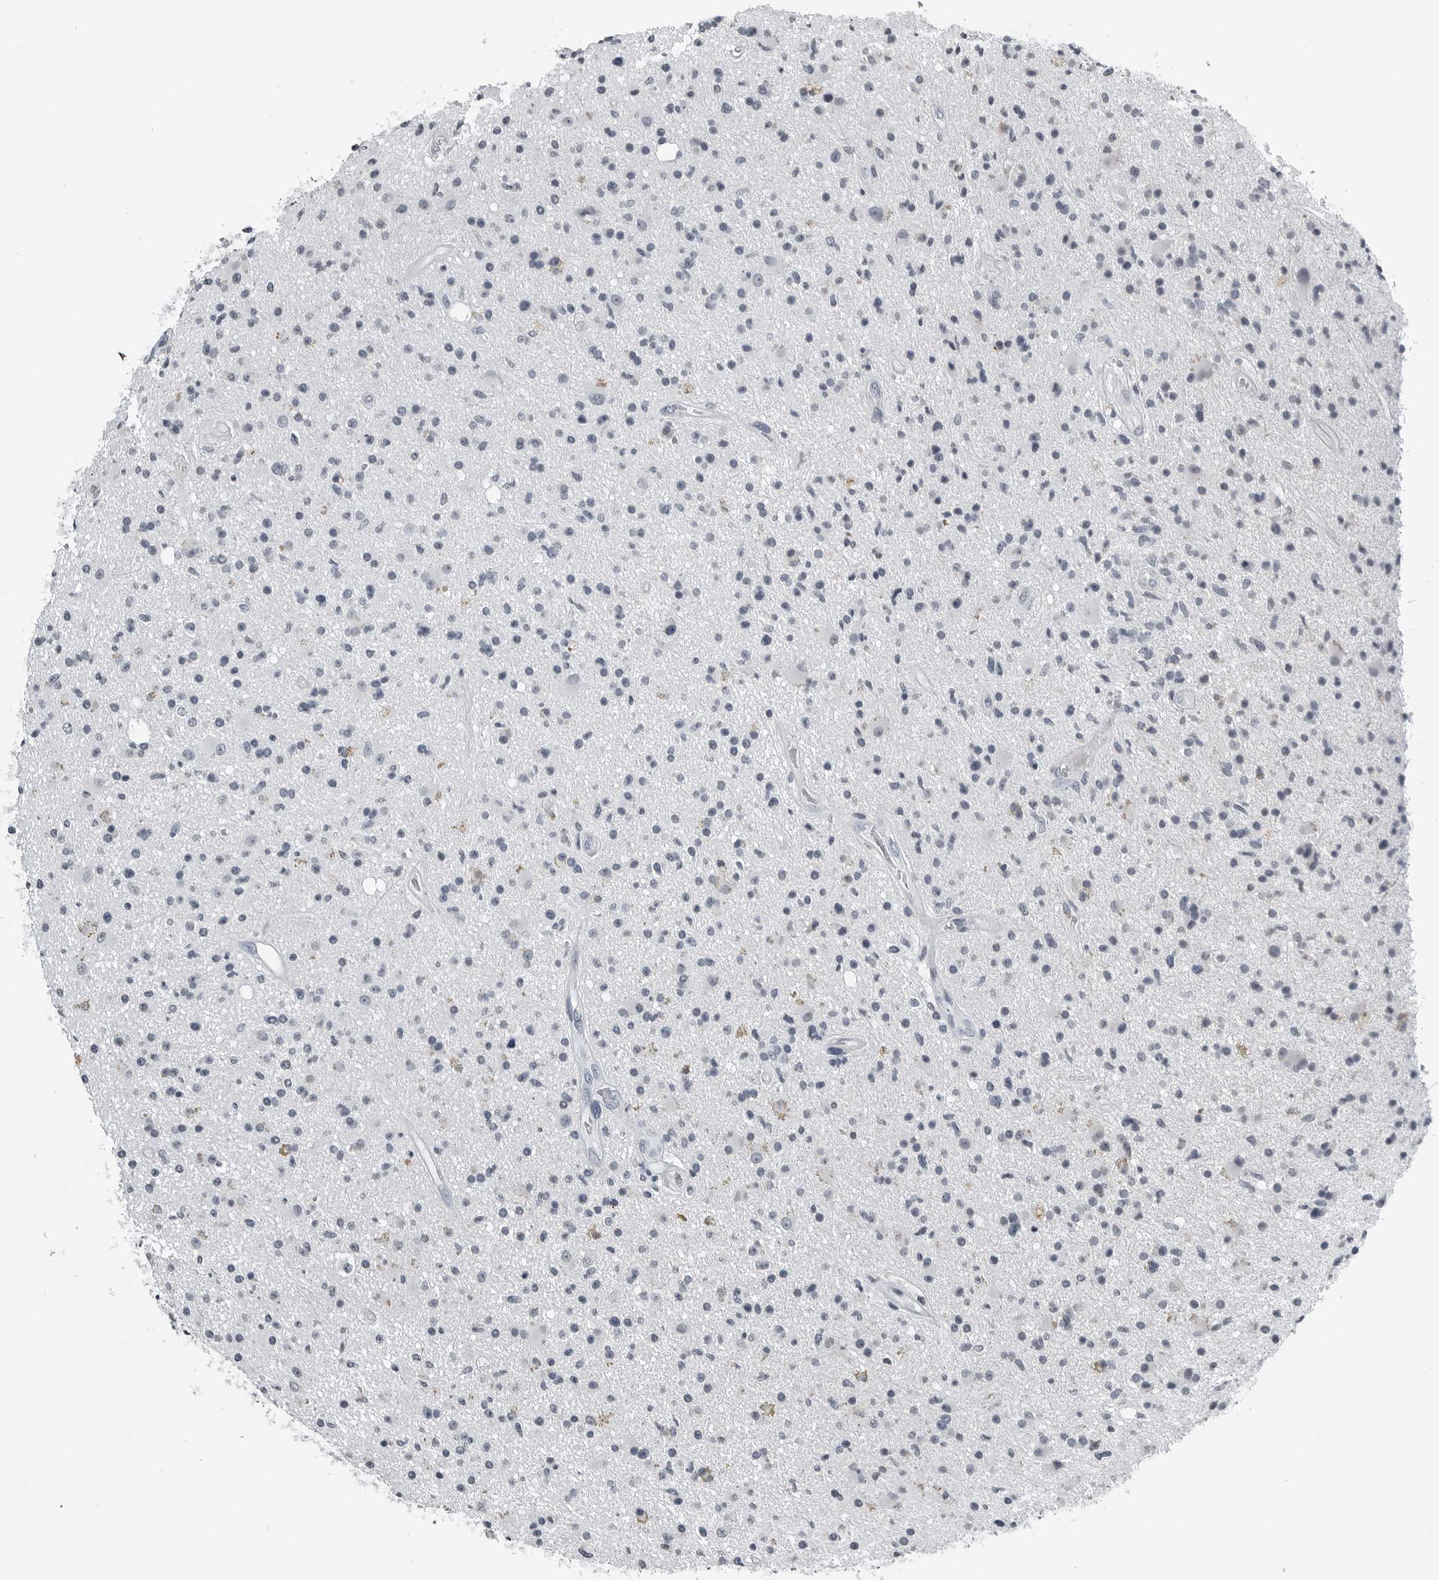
{"staining": {"intensity": "negative", "quantity": "none", "location": "none"}, "tissue": "glioma", "cell_type": "Tumor cells", "image_type": "cancer", "snomed": [{"axis": "morphology", "description": "Glioma, malignant, High grade"}, {"axis": "topography", "description": "Brain"}], "caption": "An IHC image of malignant glioma (high-grade) is shown. There is no staining in tumor cells of malignant glioma (high-grade).", "gene": "SPINK1", "patient": {"sex": "male", "age": 33}}